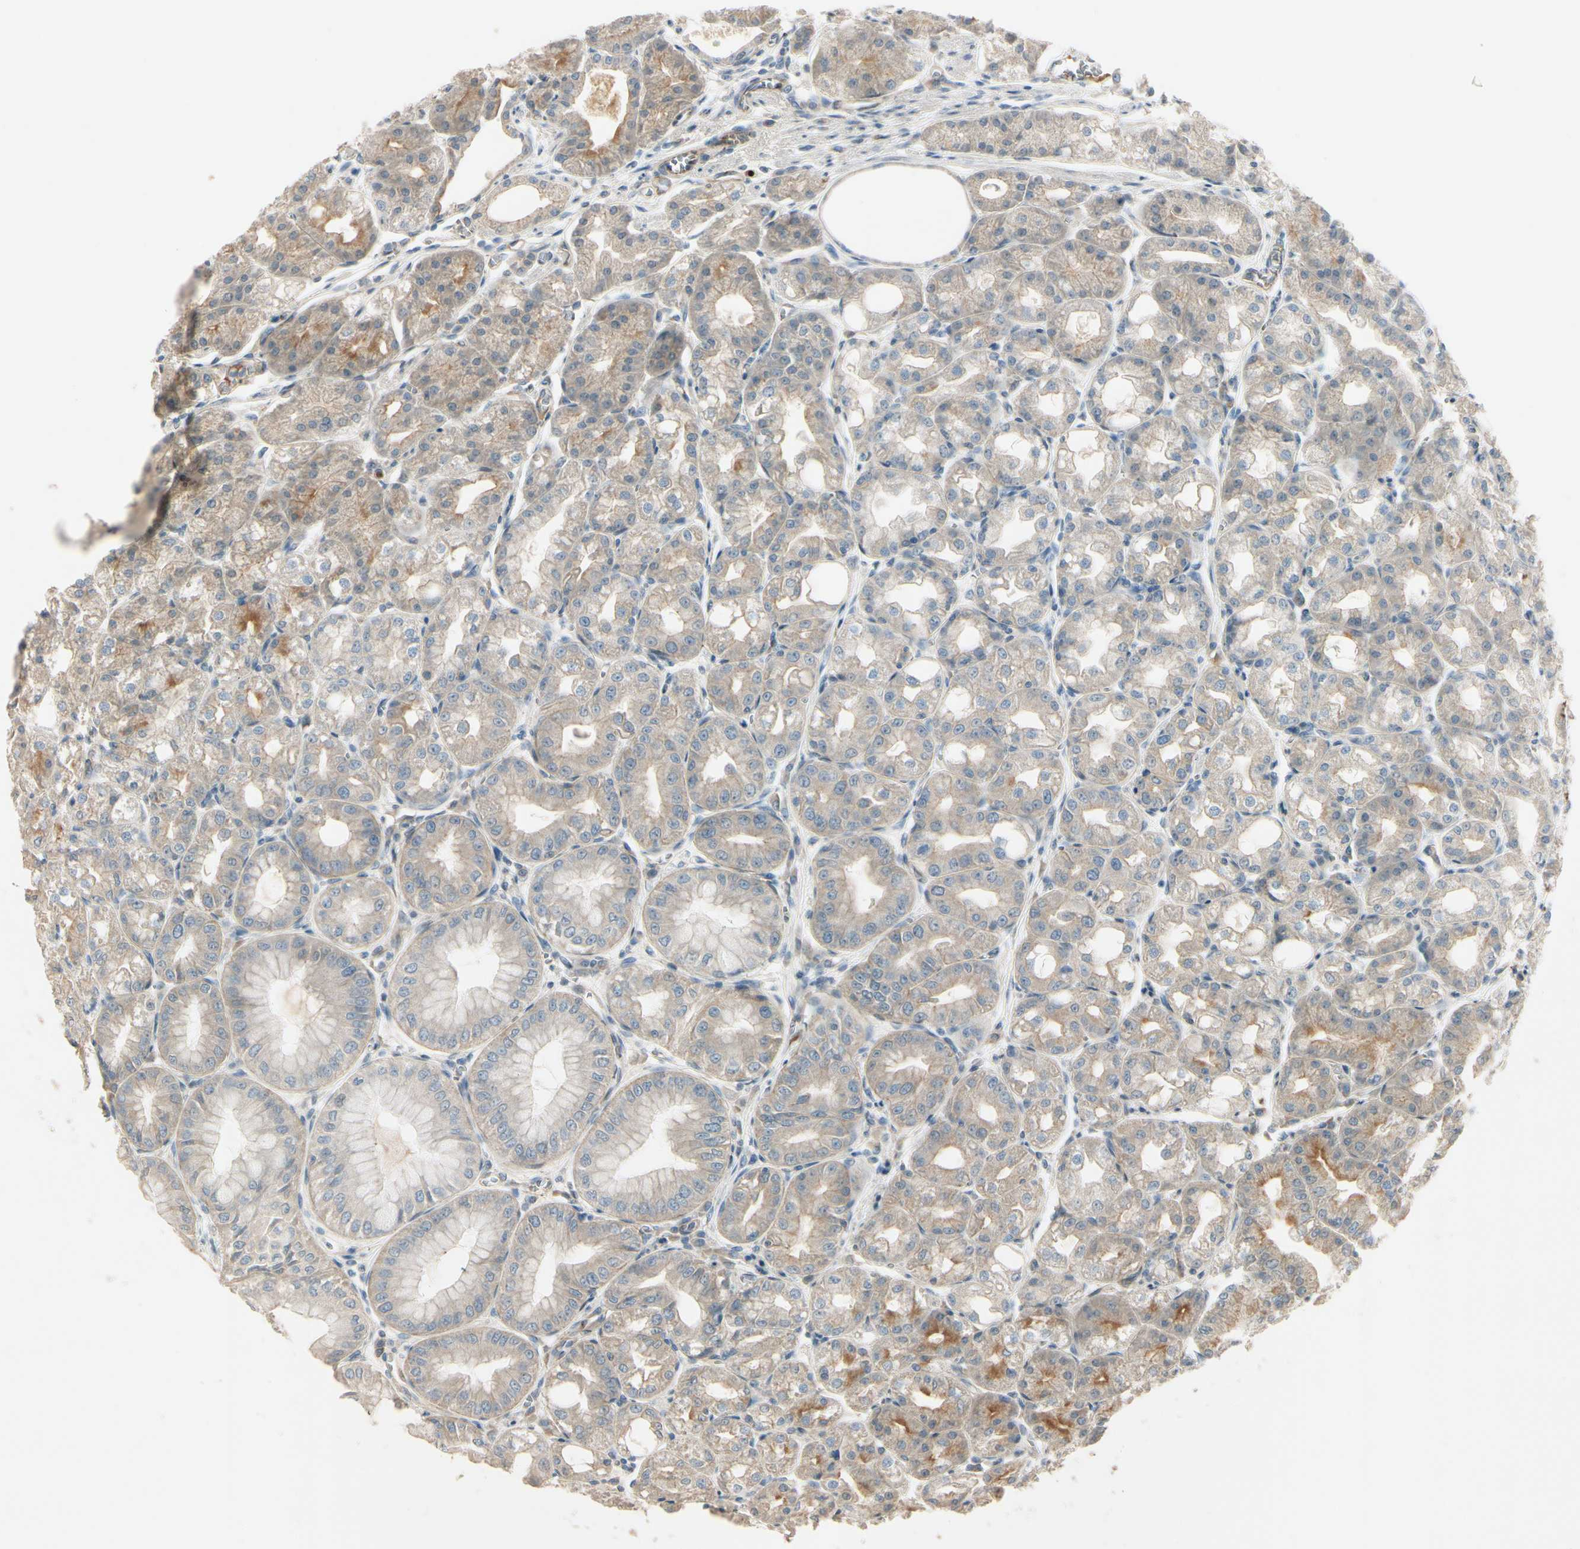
{"staining": {"intensity": "moderate", "quantity": ">75%", "location": "cytoplasmic/membranous"}, "tissue": "stomach", "cell_type": "Glandular cells", "image_type": "normal", "snomed": [{"axis": "morphology", "description": "Normal tissue, NOS"}, {"axis": "topography", "description": "Stomach, lower"}], "caption": "Protein staining reveals moderate cytoplasmic/membranous expression in approximately >75% of glandular cells in benign stomach. Using DAB (brown) and hematoxylin (blue) stains, captured at high magnification using brightfield microscopy.", "gene": "PPP3CB", "patient": {"sex": "male", "age": 71}}